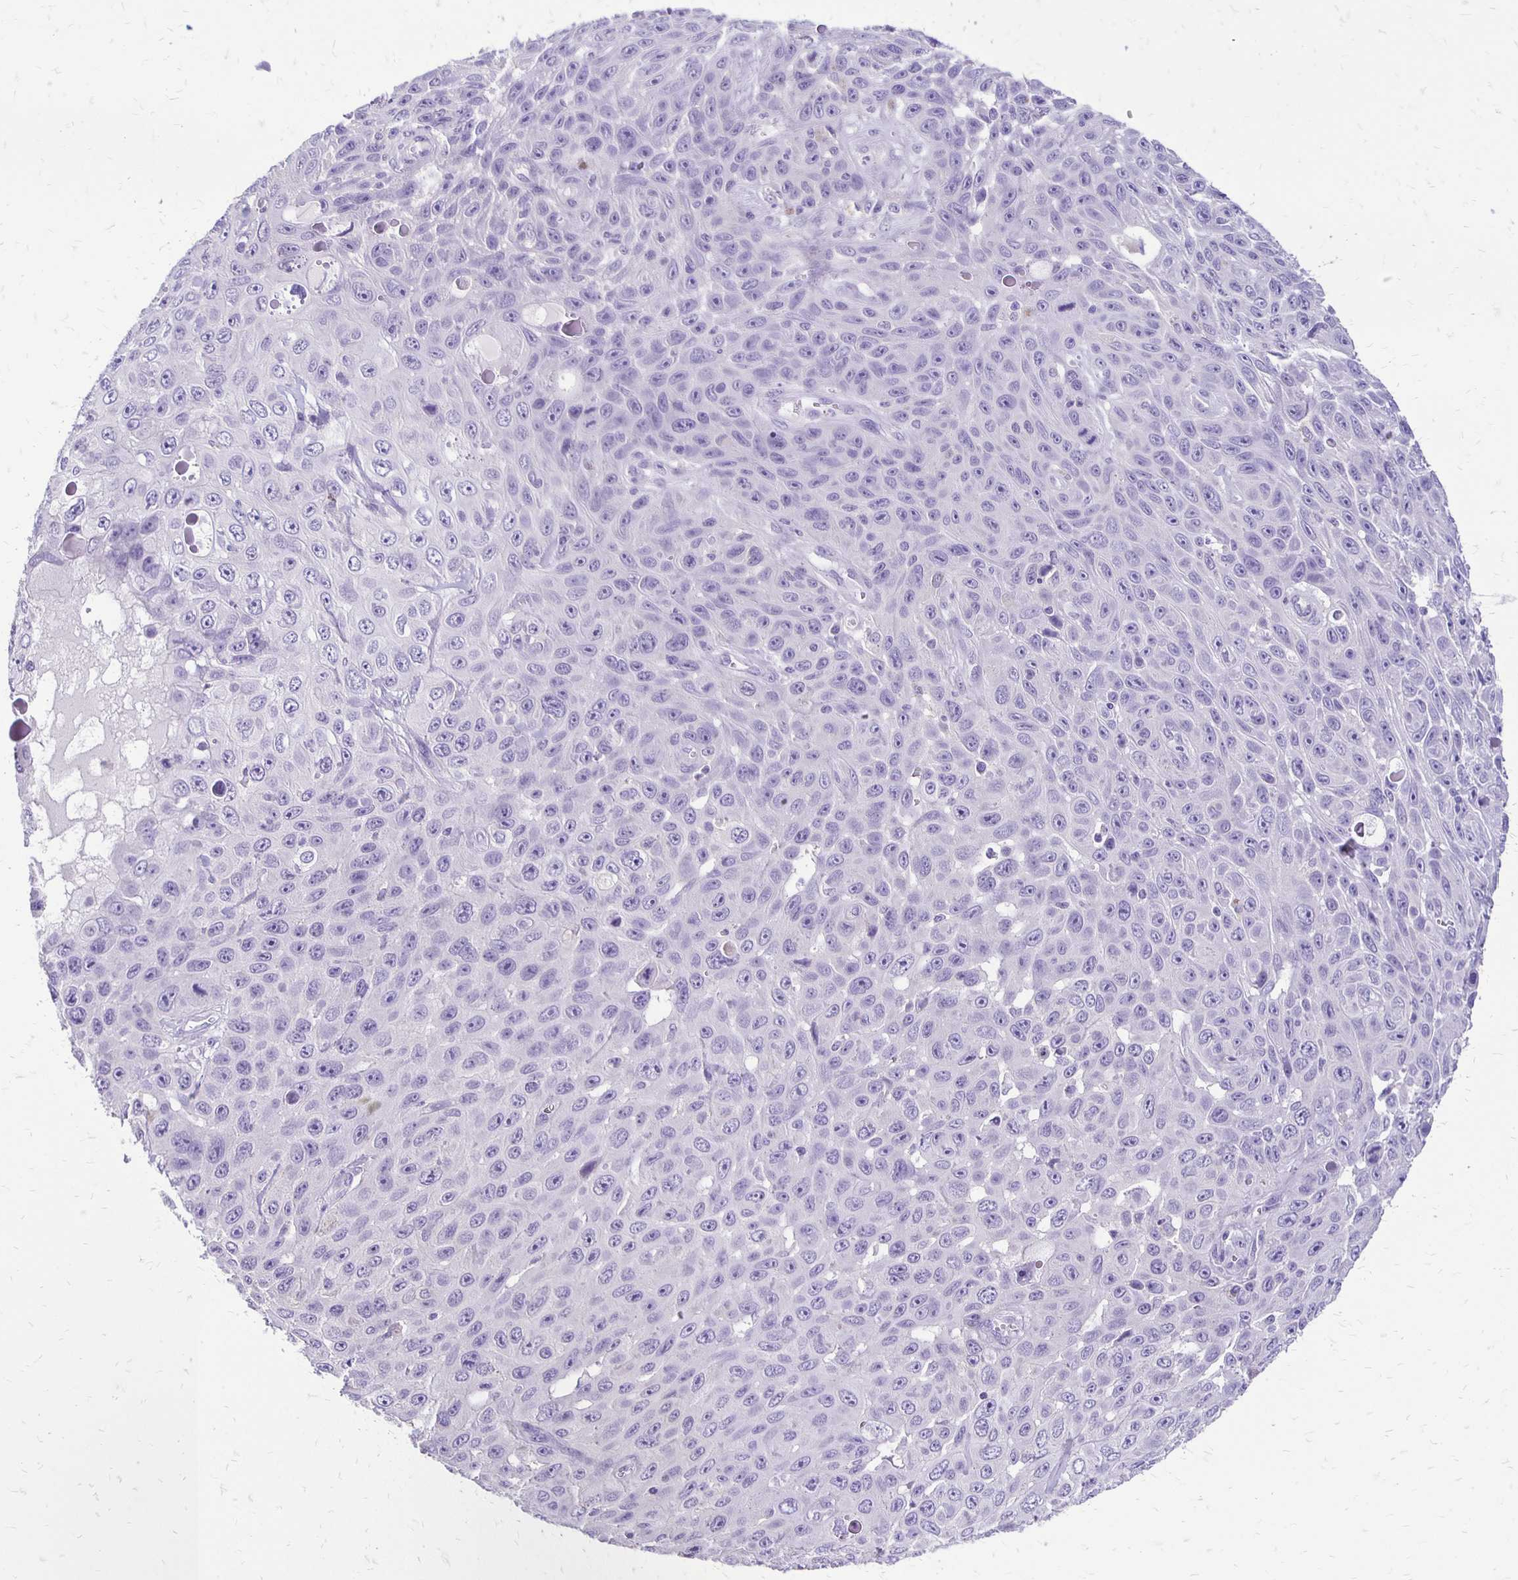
{"staining": {"intensity": "negative", "quantity": "none", "location": "none"}, "tissue": "skin cancer", "cell_type": "Tumor cells", "image_type": "cancer", "snomed": [{"axis": "morphology", "description": "Squamous cell carcinoma, NOS"}, {"axis": "topography", "description": "Skin"}], "caption": "Tumor cells are negative for protein expression in human skin squamous cell carcinoma.", "gene": "ANKRD45", "patient": {"sex": "male", "age": 82}}